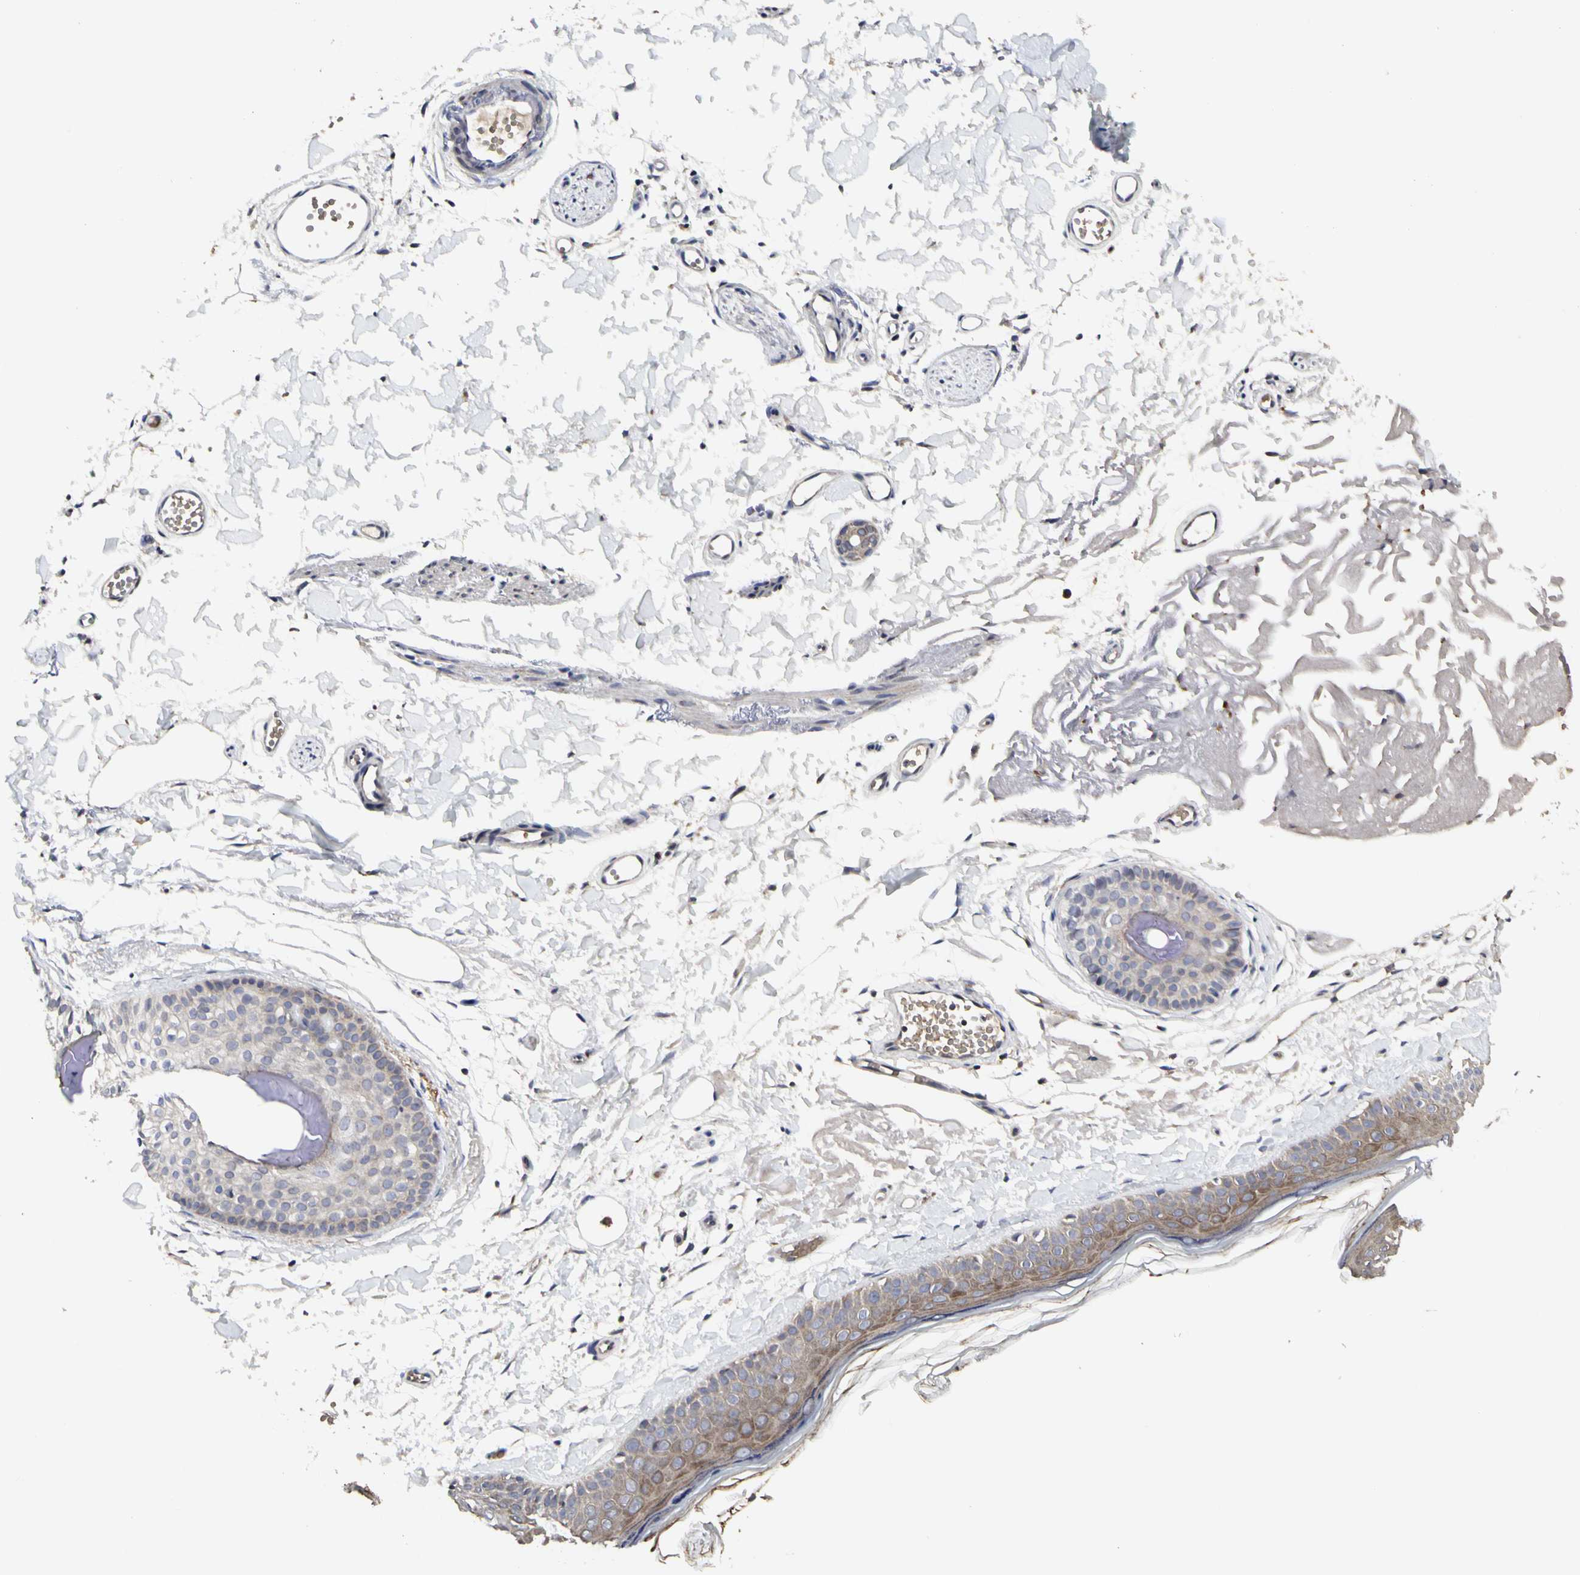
{"staining": {"intensity": "weak", "quantity": ">75%", "location": "cytoplasmic/membranous"}, "tissue": "skin", "cell_type": "Fibroblasts", "image_type": "normal", "snomed": [{"axis": "morphology", "description": "Normal tissue, NOS"}, {"axis": "topography", "description": "Skin"}], "caption": "Immunohistochemistry (IHC) staining of benign skin, which exhibits low levels of weak cytoplasmic/membranous expression in approximately >75% of fibroblasts indicating weak cytoplasmic/membranous protein positivity. The staining was performed using DAB (3,3'-diaminobenzidine) (brown) for protein detection and nuclei were counterstained in hematoxylin (blue).", "gene": "TSKU", "patient": {"sex": "male", "age": 83}}